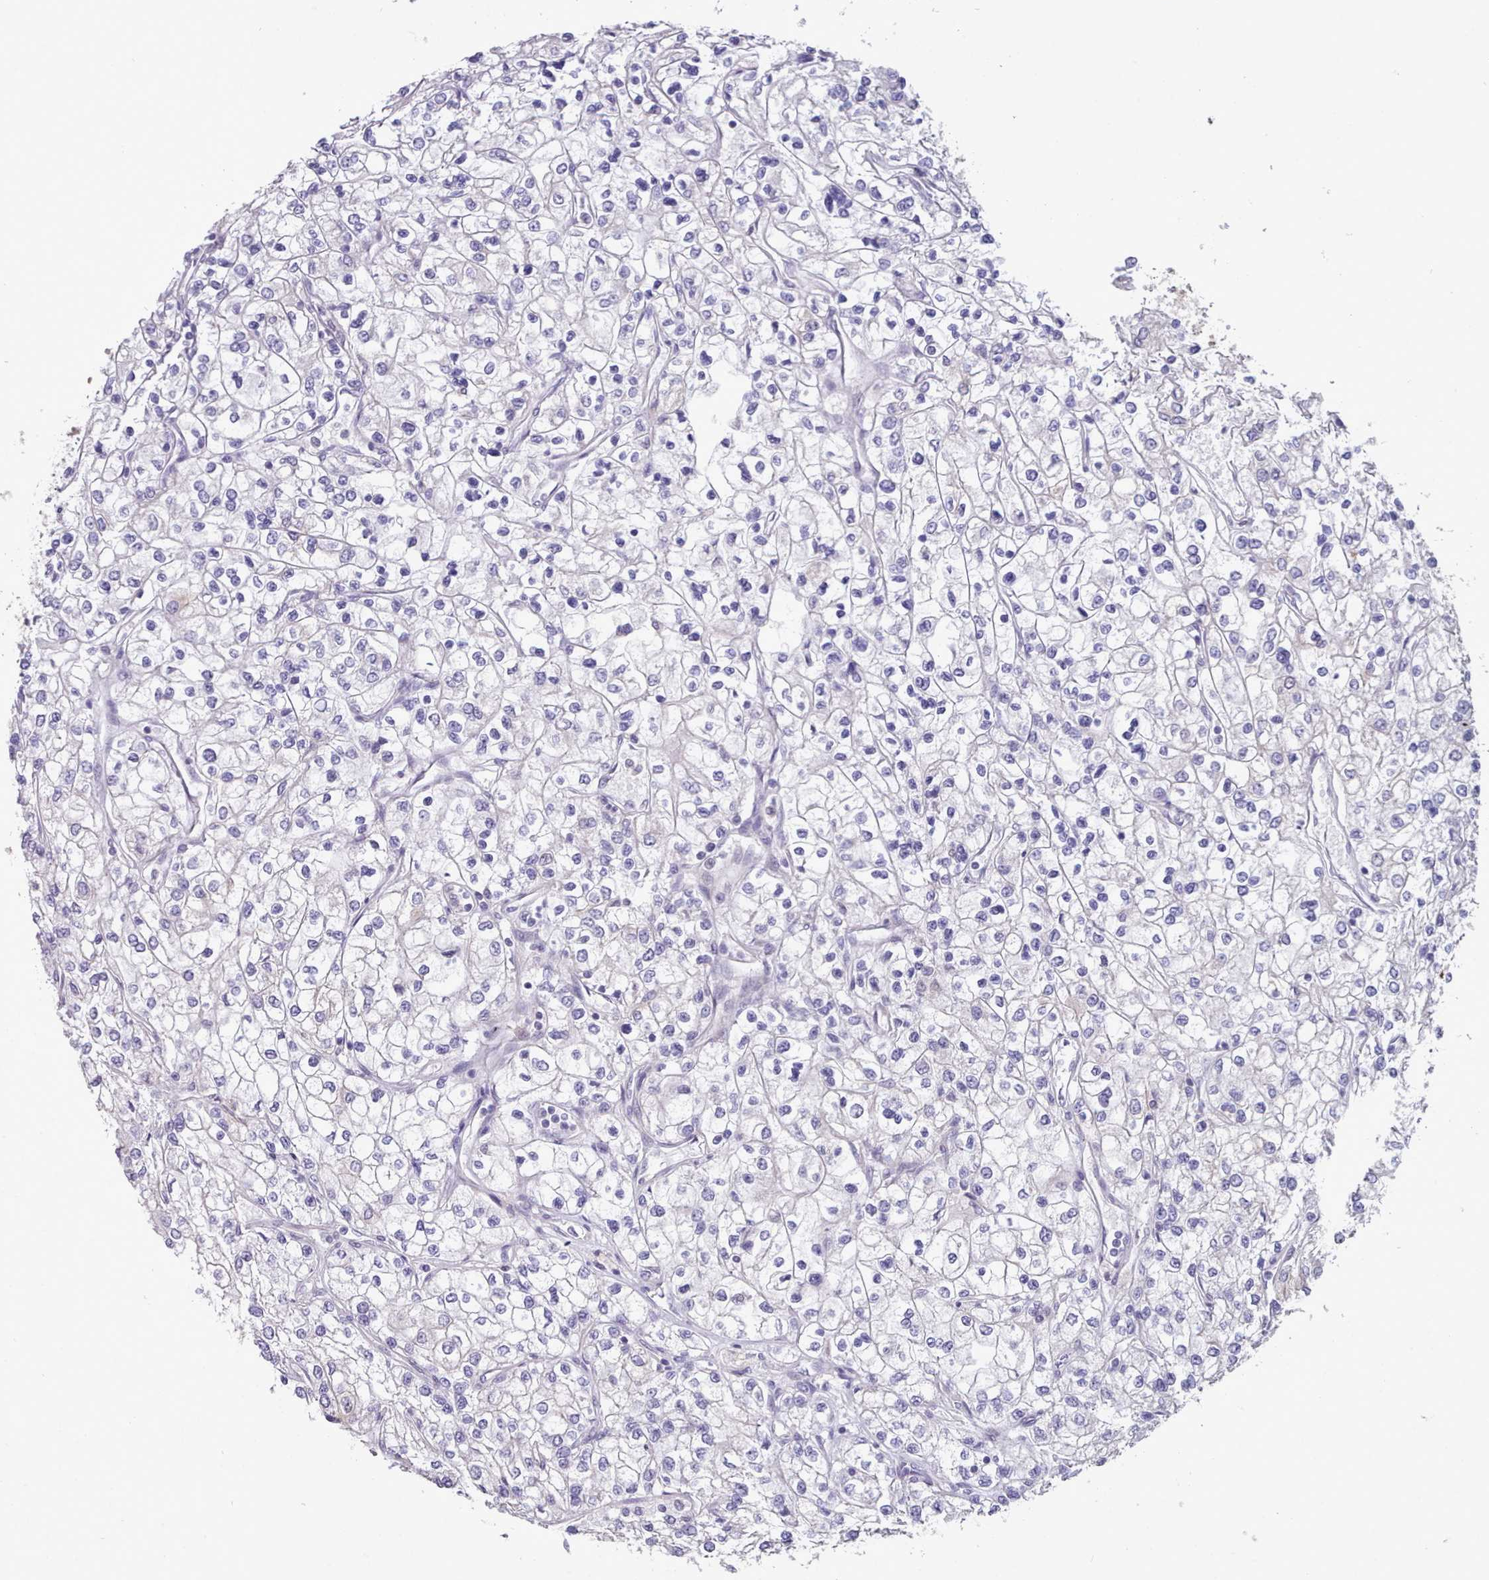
{"staining": {"intensity": "negative", "quantity": "none", "location": "none"}, "tissue": "renal cancer", "cell_type": "Tumor cells", "image_type": "cancer", "snomed": [{"axis": "morphology", "description": "Adenocarcinoma, NOS"}, {"axis": "topography", "description": "Kidney"}], "caption": "Immunohistochemical staining of renal cancer (adenocarcinoma) demonstrates no significant staining in tumor cells.", "gene": "CES3", "patient": {"sex": "male", "age": 80}}